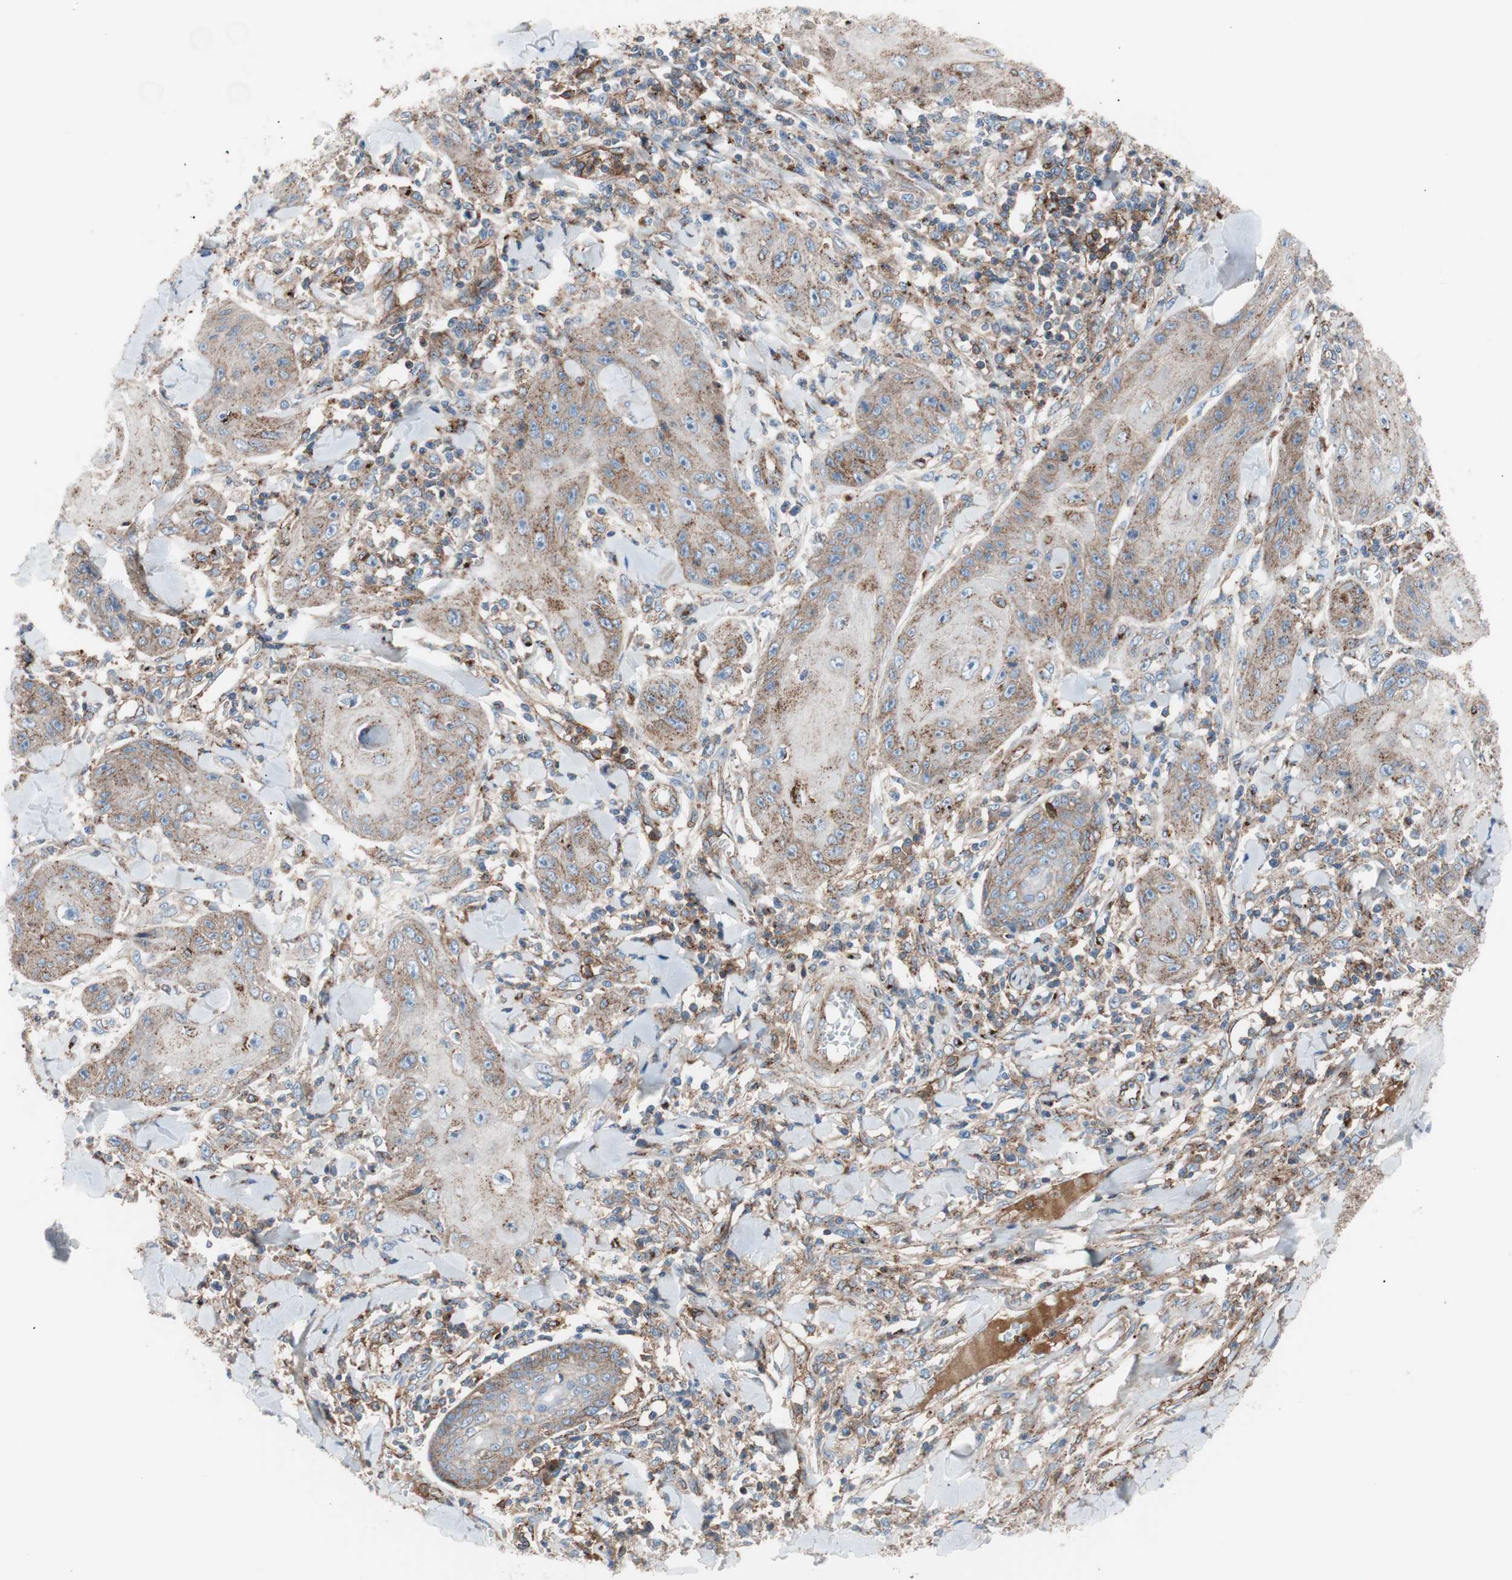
{"staining": {"intensity": "weak", "quantity": "25%-75%", "location": "cytoplasmic/membranous"}, "tissue": "skin cancer", "cell_type": "Tumor cells", "image_type": "cancer", "snomed": [{"axis": "morphology", "description": "Squamous cell carcinoma, NOS"}, {"axis": "topography", "description": "Skin"}], "caption": "Protein expression analysis of human skin cancer reveals weak cytoplasmic/membranous expression in about 25%-75% of tumor cells.", "gene": "FLOT2", "patient": {"sex": "female", "age": 78}}